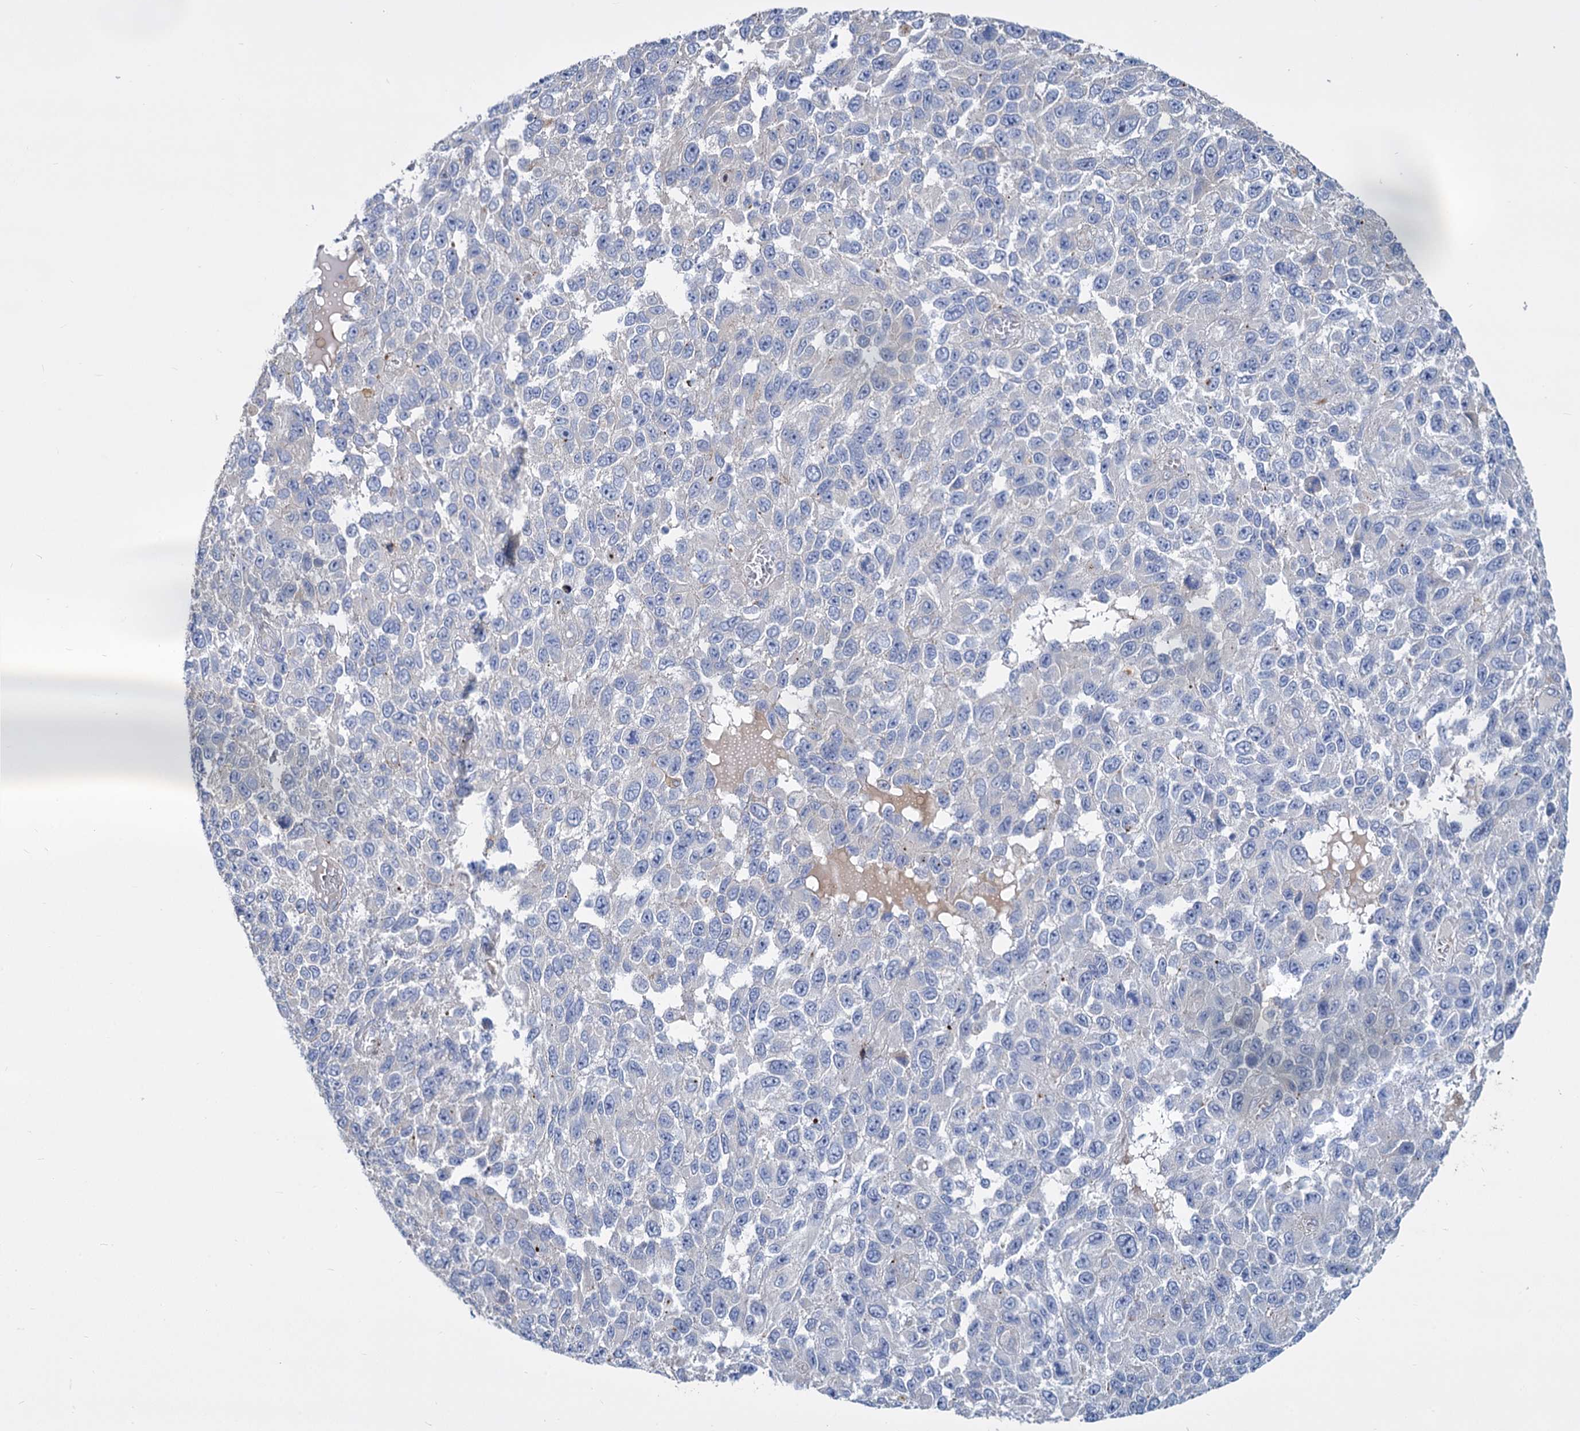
{"staining": {"intensity": "negative", "quantity": "none", "location": "none"}, "tissue": "melanoma", "cell_type": "Tumor cells", "image_type": "cancer", "snomed": [{"axis": "morphology", "description": "Normal tissue, NOS"}, {"axis": "morphology", "description": "Malignant melanoma, NOS"}, {"axis": "topography", "description": "Skin"}], "caption": "The photomicrograph displays no significant expression in tumor cells of melanoma.", "gene": "TRIM77", "patient": {"sex": "female", "age": 96}}